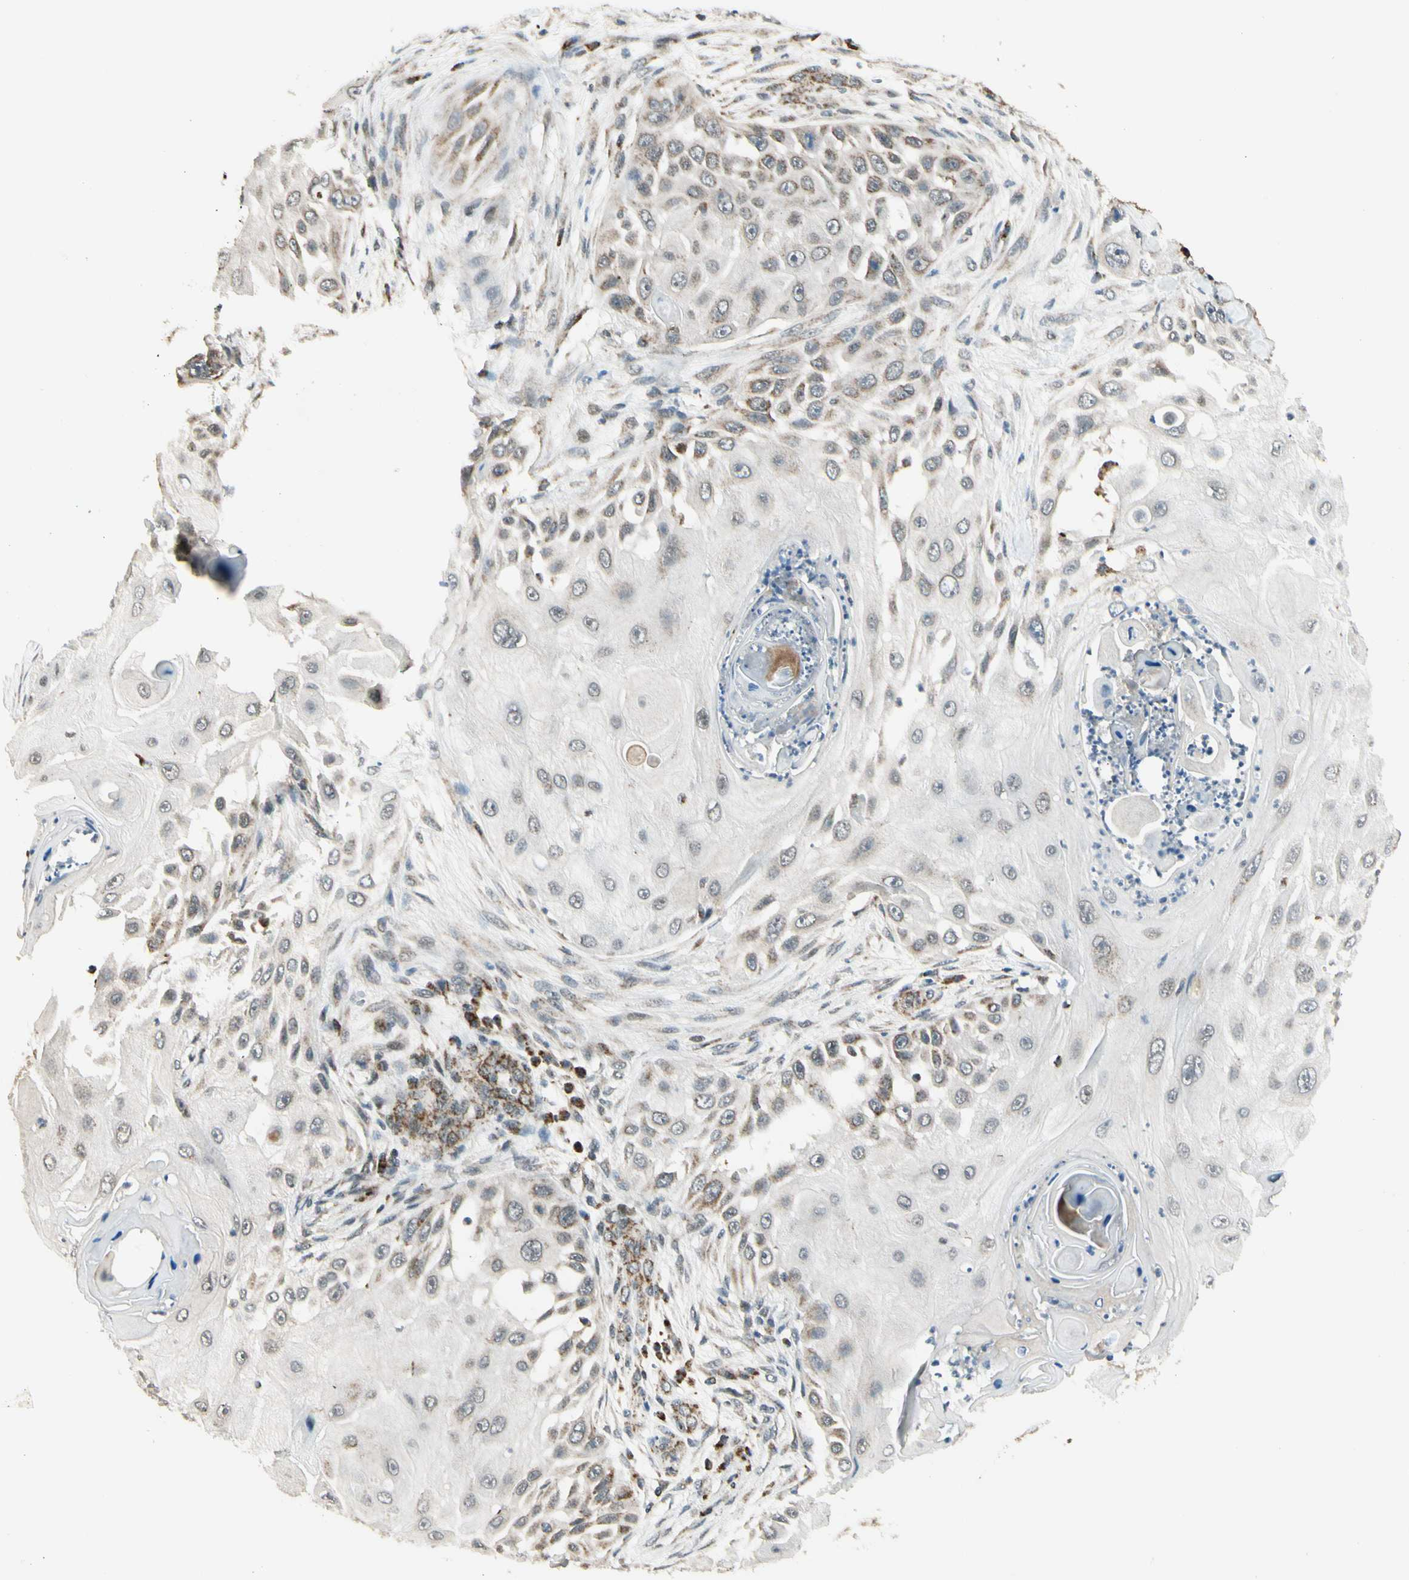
{"staining": {"intensity": "moderate", "quantity": "<25%", "location": "cytoplasmic/membranous"}, "tissue": "skin cancer", "cell_type": "Tumor cells", "image_type": "cancer", "snomed": [{"axis": "morphology", "description": "Squamous cell carcinoma, NOS"}, {"axis": "topography", "description": "Skin"}], "caption": "A high-resolution image shows immunohistochemistry (IHC) staining of skin cancer (squamous cell carcinoma), which reveals moderate cytoplasmic/membranous expression in about <25% of tumor cells.", "gene": "KHDC4", "patient": {"sex": "female", "age": 44}}